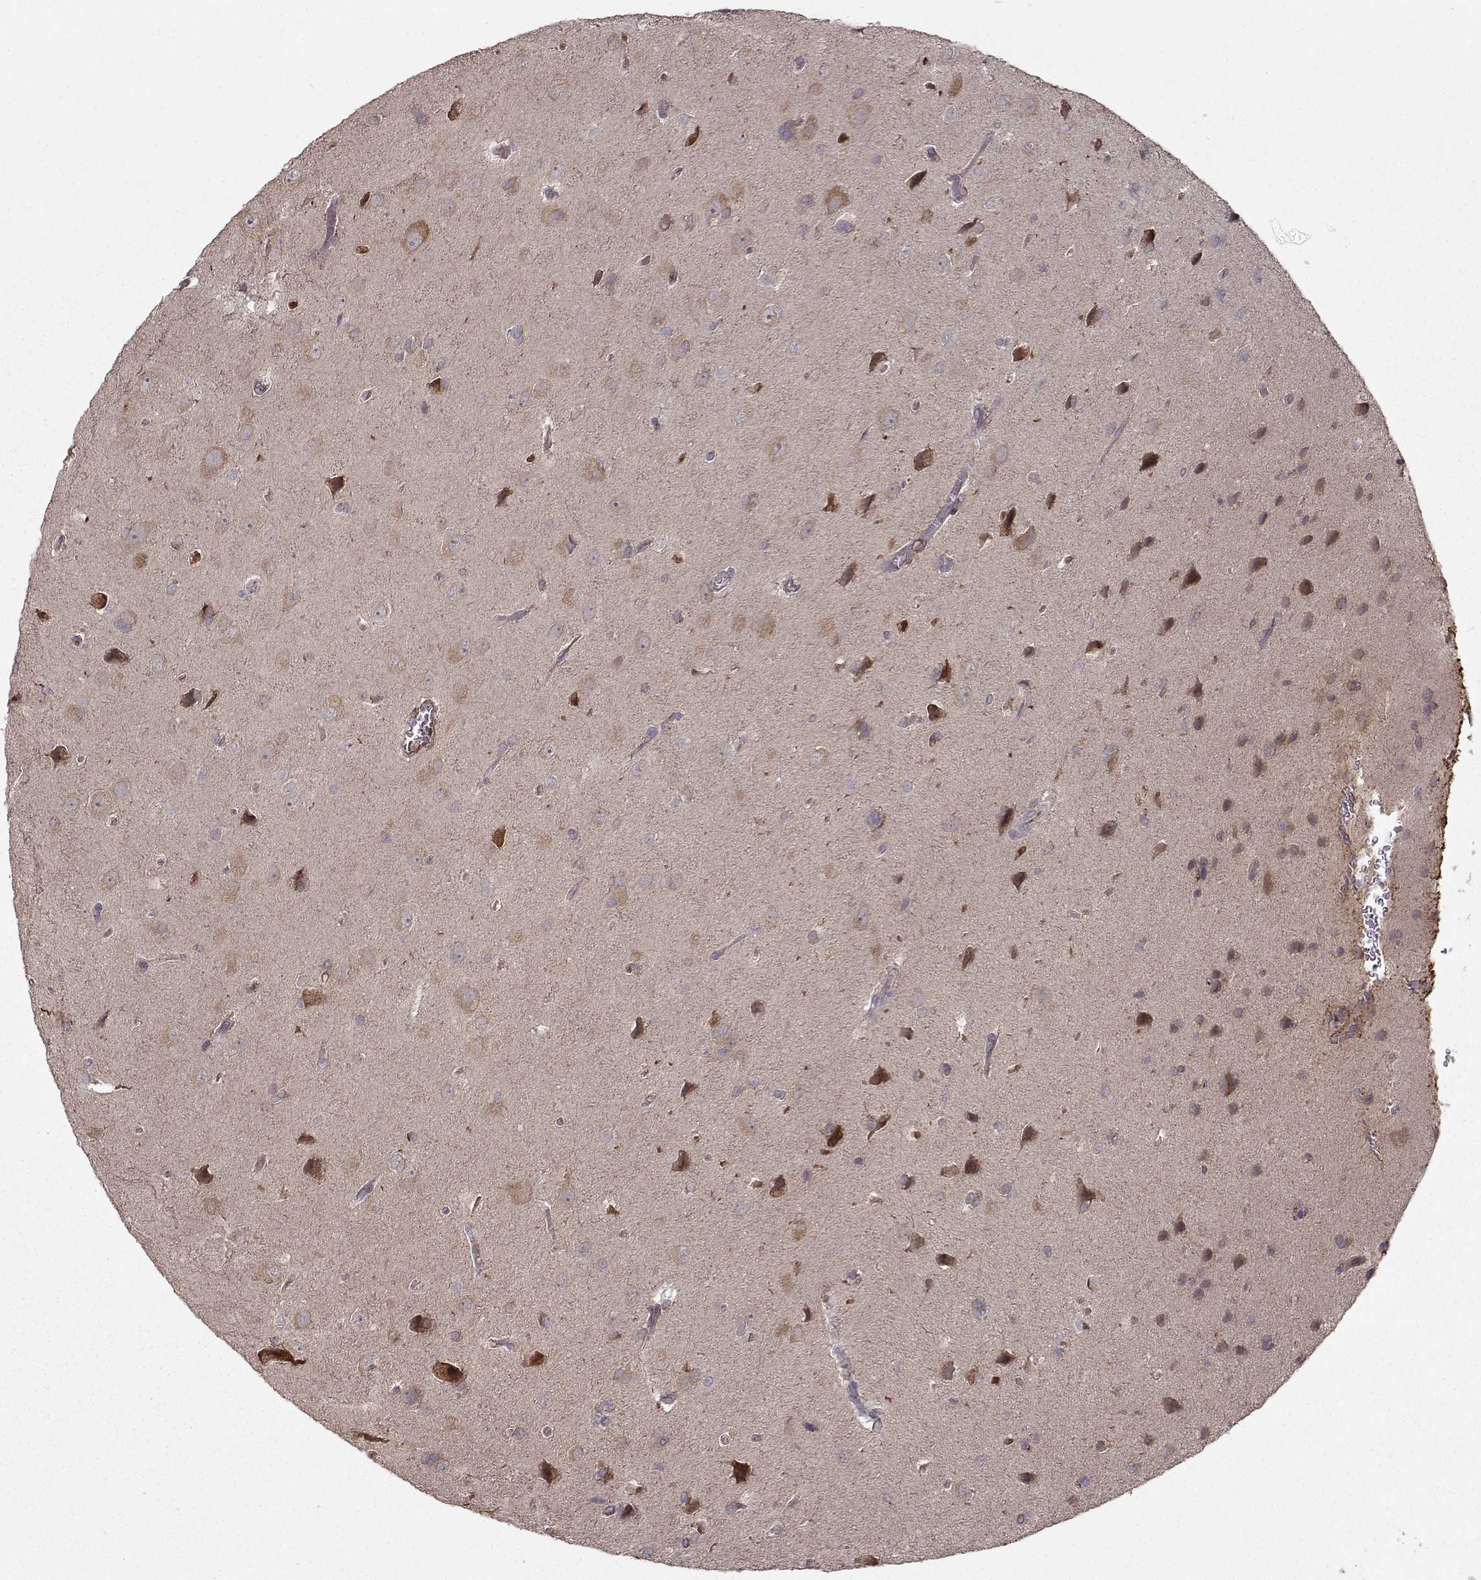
{"staining": {"intensity": "negative", "quantity": "none", "location": "none"}, "tissue": "glioma", "cell_type": "Tumor cells", "image_type": "cancer", "snomed": [{"axis": "morphology", "description": "Glioma, malignant, Low grade"}, {"axis": "topography", "description": "Brain"}], "caption": "Immunohistochemistry (IHC) of human malignant low-grade glioma exhibits no expression in tumor cells.", "gene": "WNT6", "patient": {"sex": "male", "age": 58}}